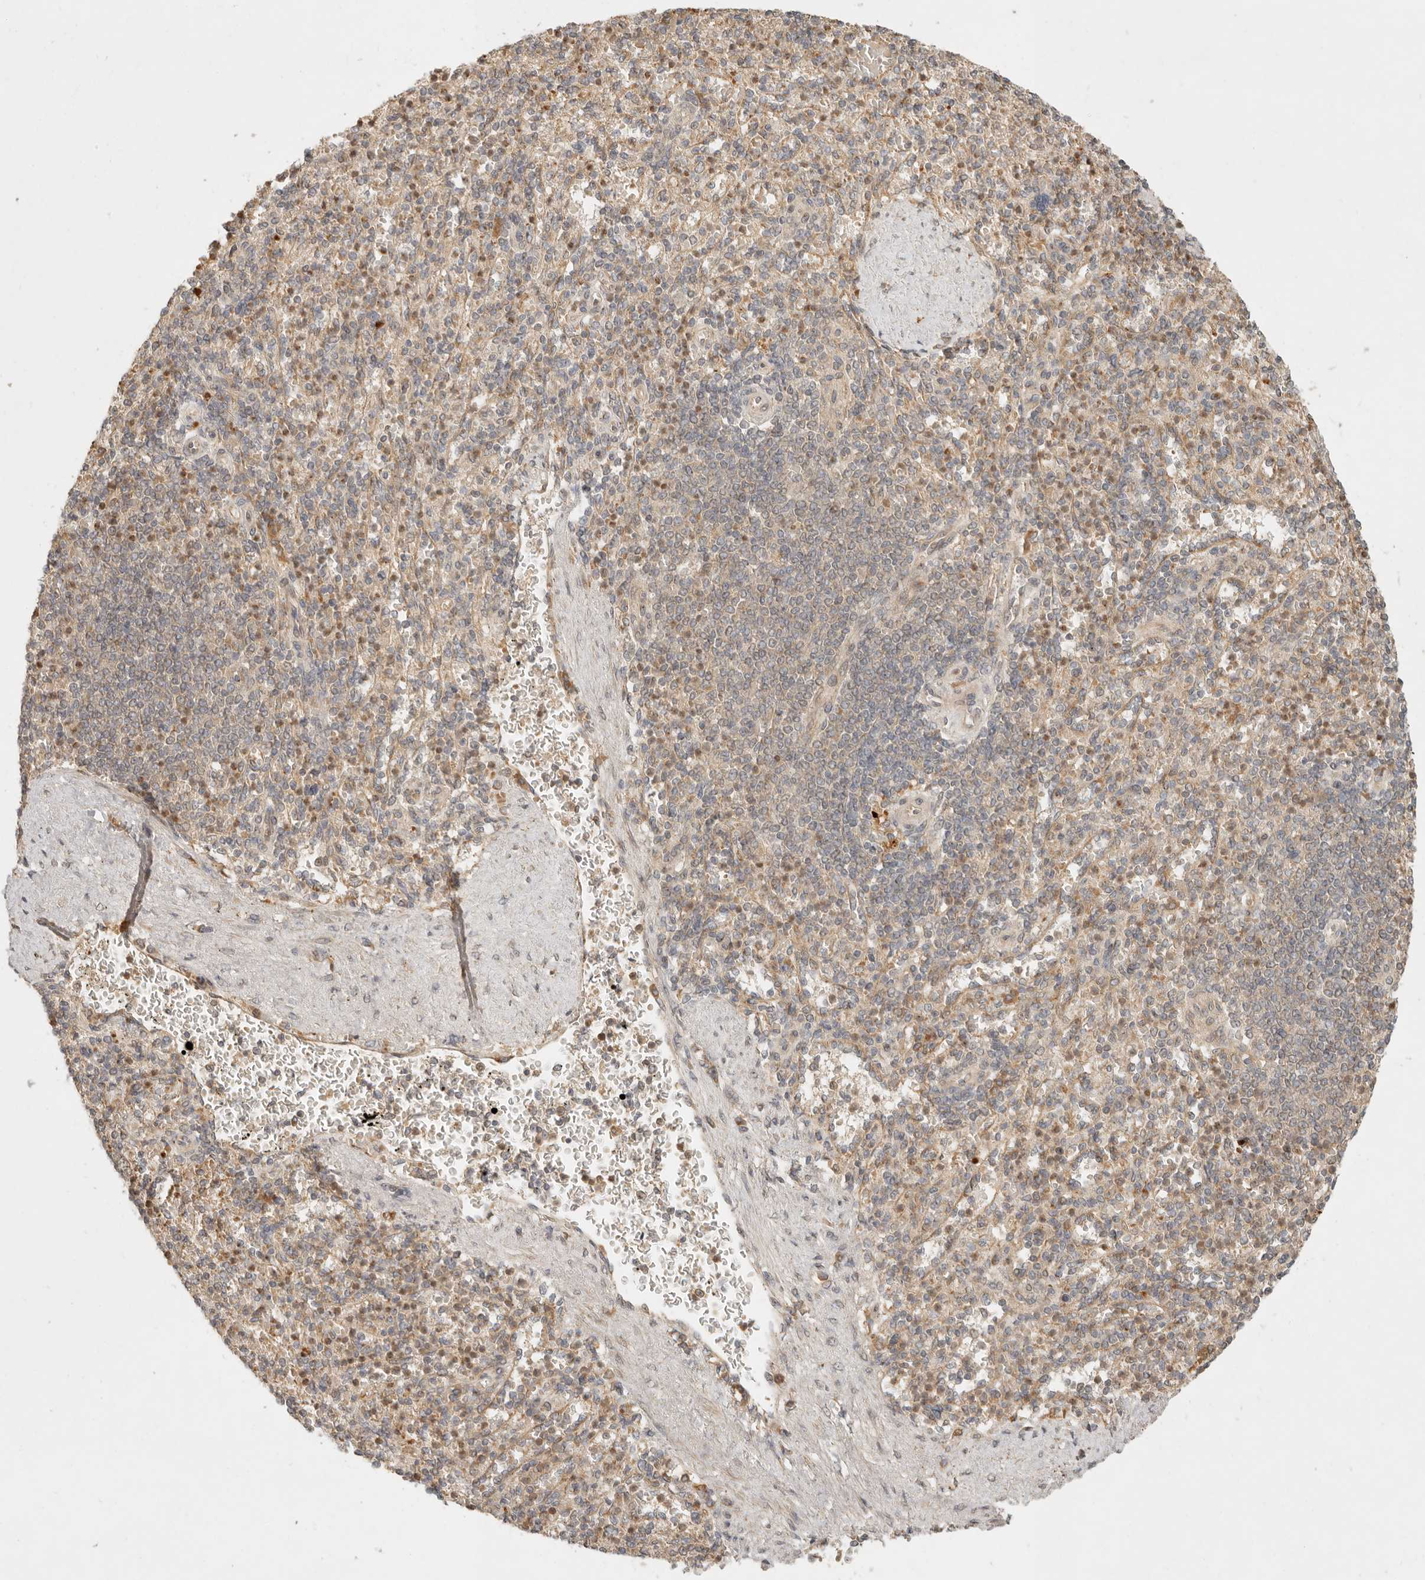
{"staining": {"intensity": "moderate", "quantity": "<25%", "location": "cytoplasmic/membranous"}, "tissue": "spleen", "cell_type": "Cells in red pulp", "image_type": "normal", "snomed": [{"axis": "morphology", "description": "Normal tissue, NOS"}, {"axis": "topography", "description": "Spleen"}], "caption": "A brown stain shows moderate cytoplasmic/membranous positivity of a protein in cells in red pulp of benign spleen.", "gene": "ANKRD61", "patient": {"sex": "female", "age": 74}}